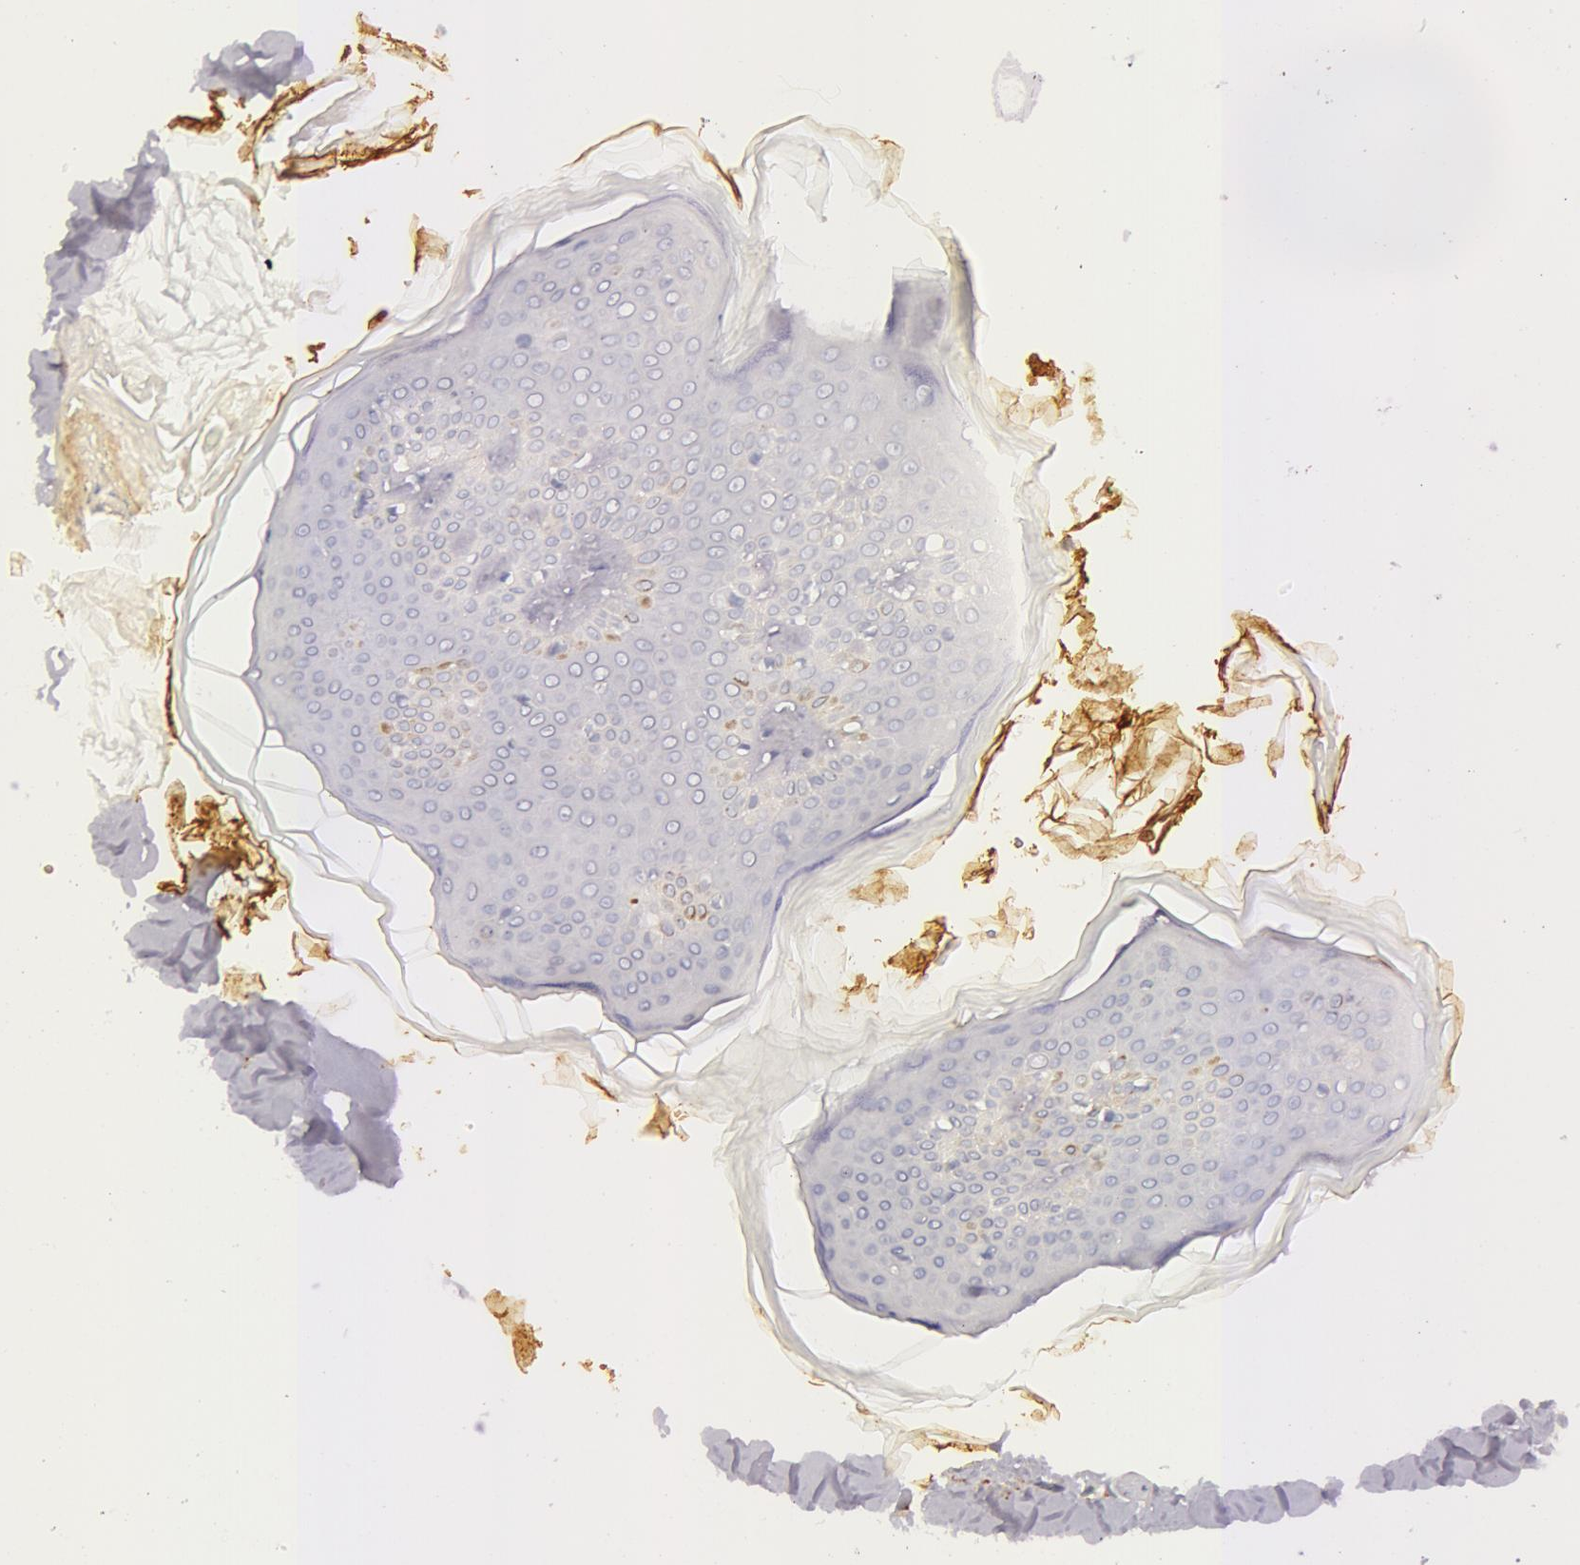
{"staining": {"intensity": "negative", "quantity": "none", "location": "none"}, "tissue": "skin", "cell_type": "Fibroblasts", "image_type": "normal", "snomed": [{"axis": "morphology", "description": "Normal tissue, NOS"}, {"axis": "topography", "description": "Skin"}], "caption": "This is a micrograph of immunohistochemistry (IHC) staining of normal skin, which shows no positivity in fibroblasts. Brightfield microscopy of immunohistochemistry stained with DAB (3,3'-diaminobenzidine) (brown) and hematoxylin (blue), captured at high magnification.", "gene": "C4BPA", "patient": {"sex": "male", "age": 32}}